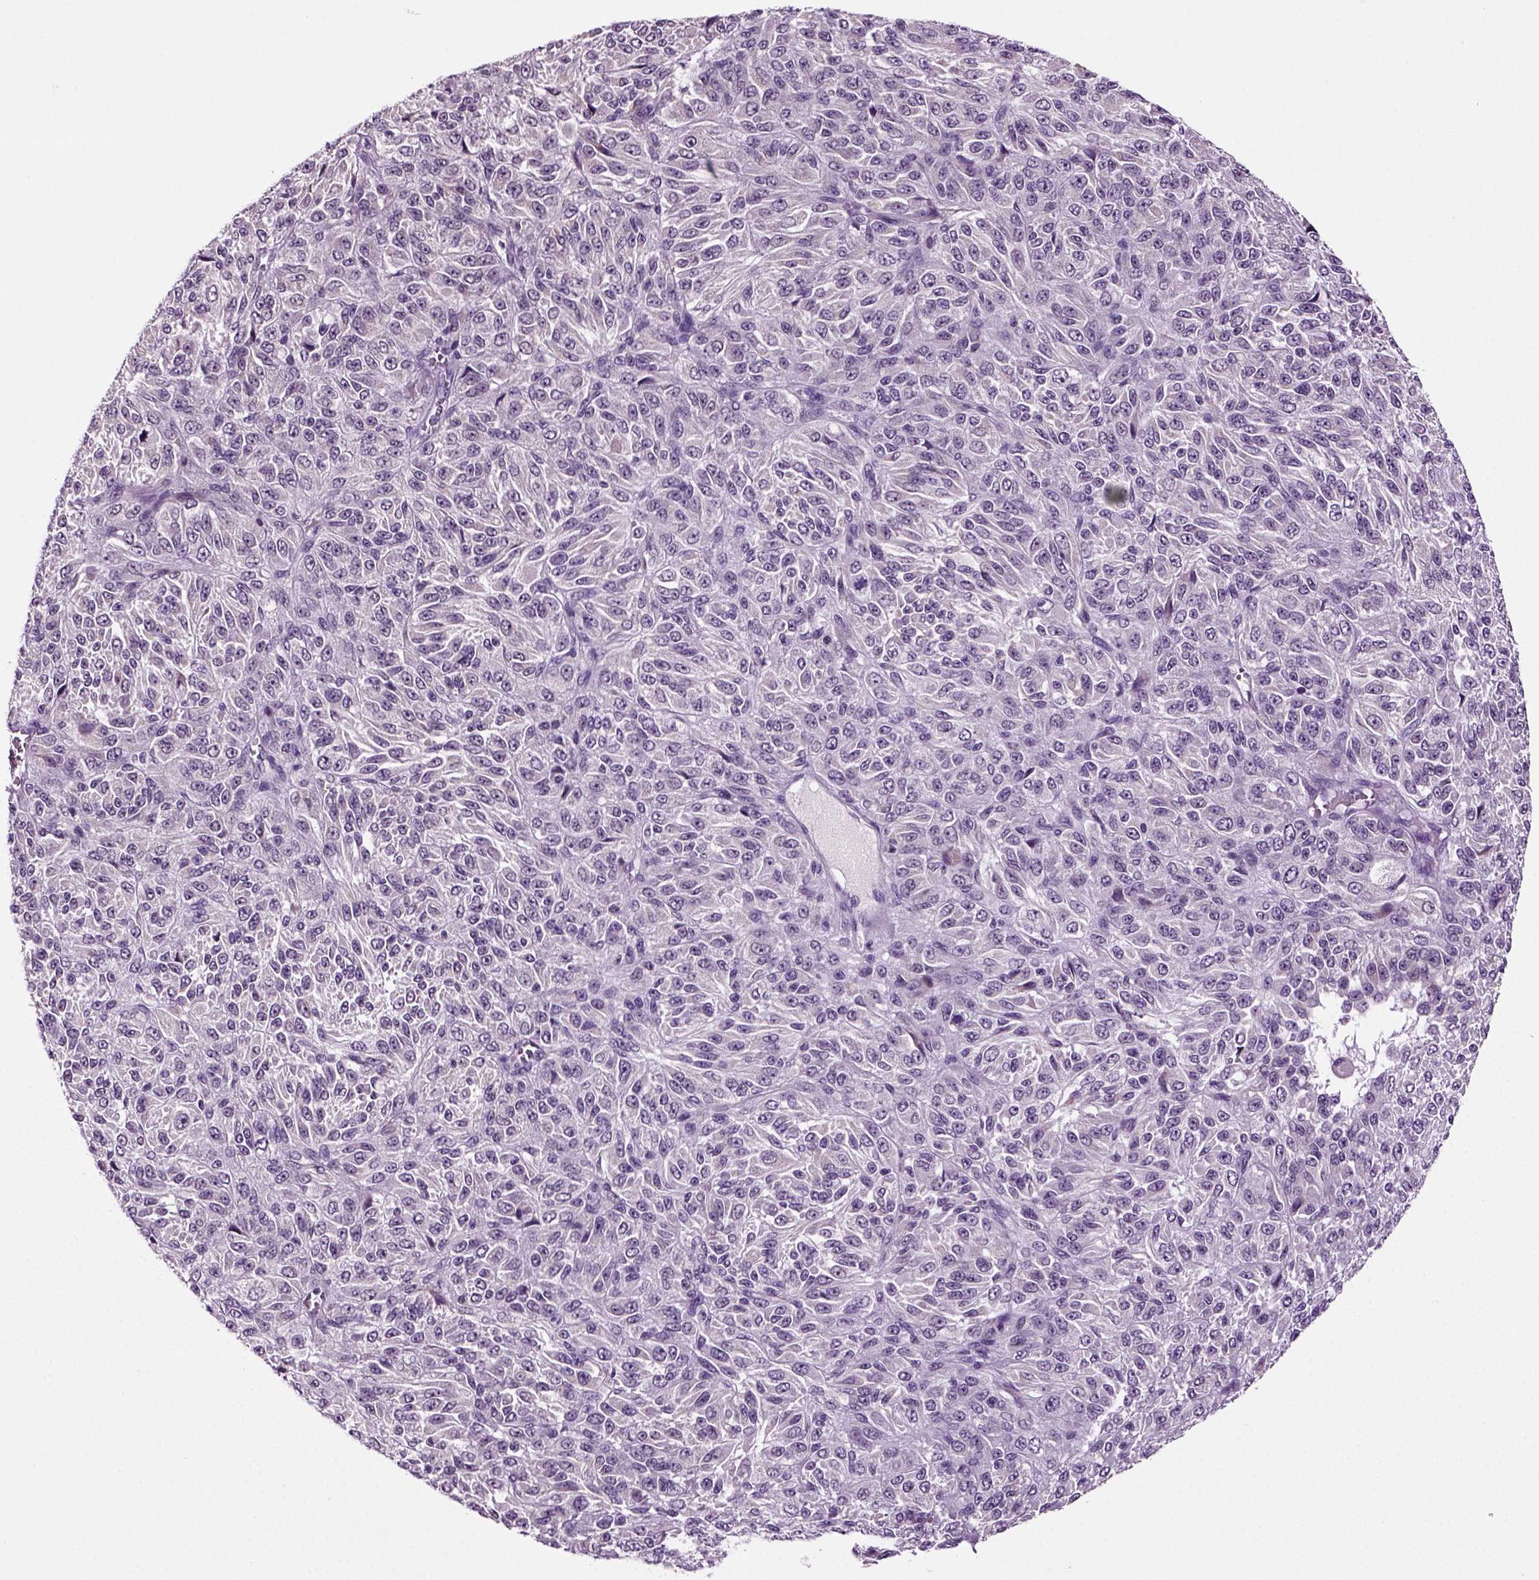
{"staining": {"intensity": "negative", "quantity": "none", "location": "none"}, "tissue": "melanoma", "cell_type": "Tumor cells", "image_type": "cancer", "snomed": [{"axis": "morphology", "description": "Malignant melanoma, Metastatic site"}, {"axis": "topography", "description": "Brain"}], "caption": "Immunohistochemistry of human melanoma shows no expression in tumor cells.", "gene": "SPATA17", "patient": {"sex": "female", "age": 56}}